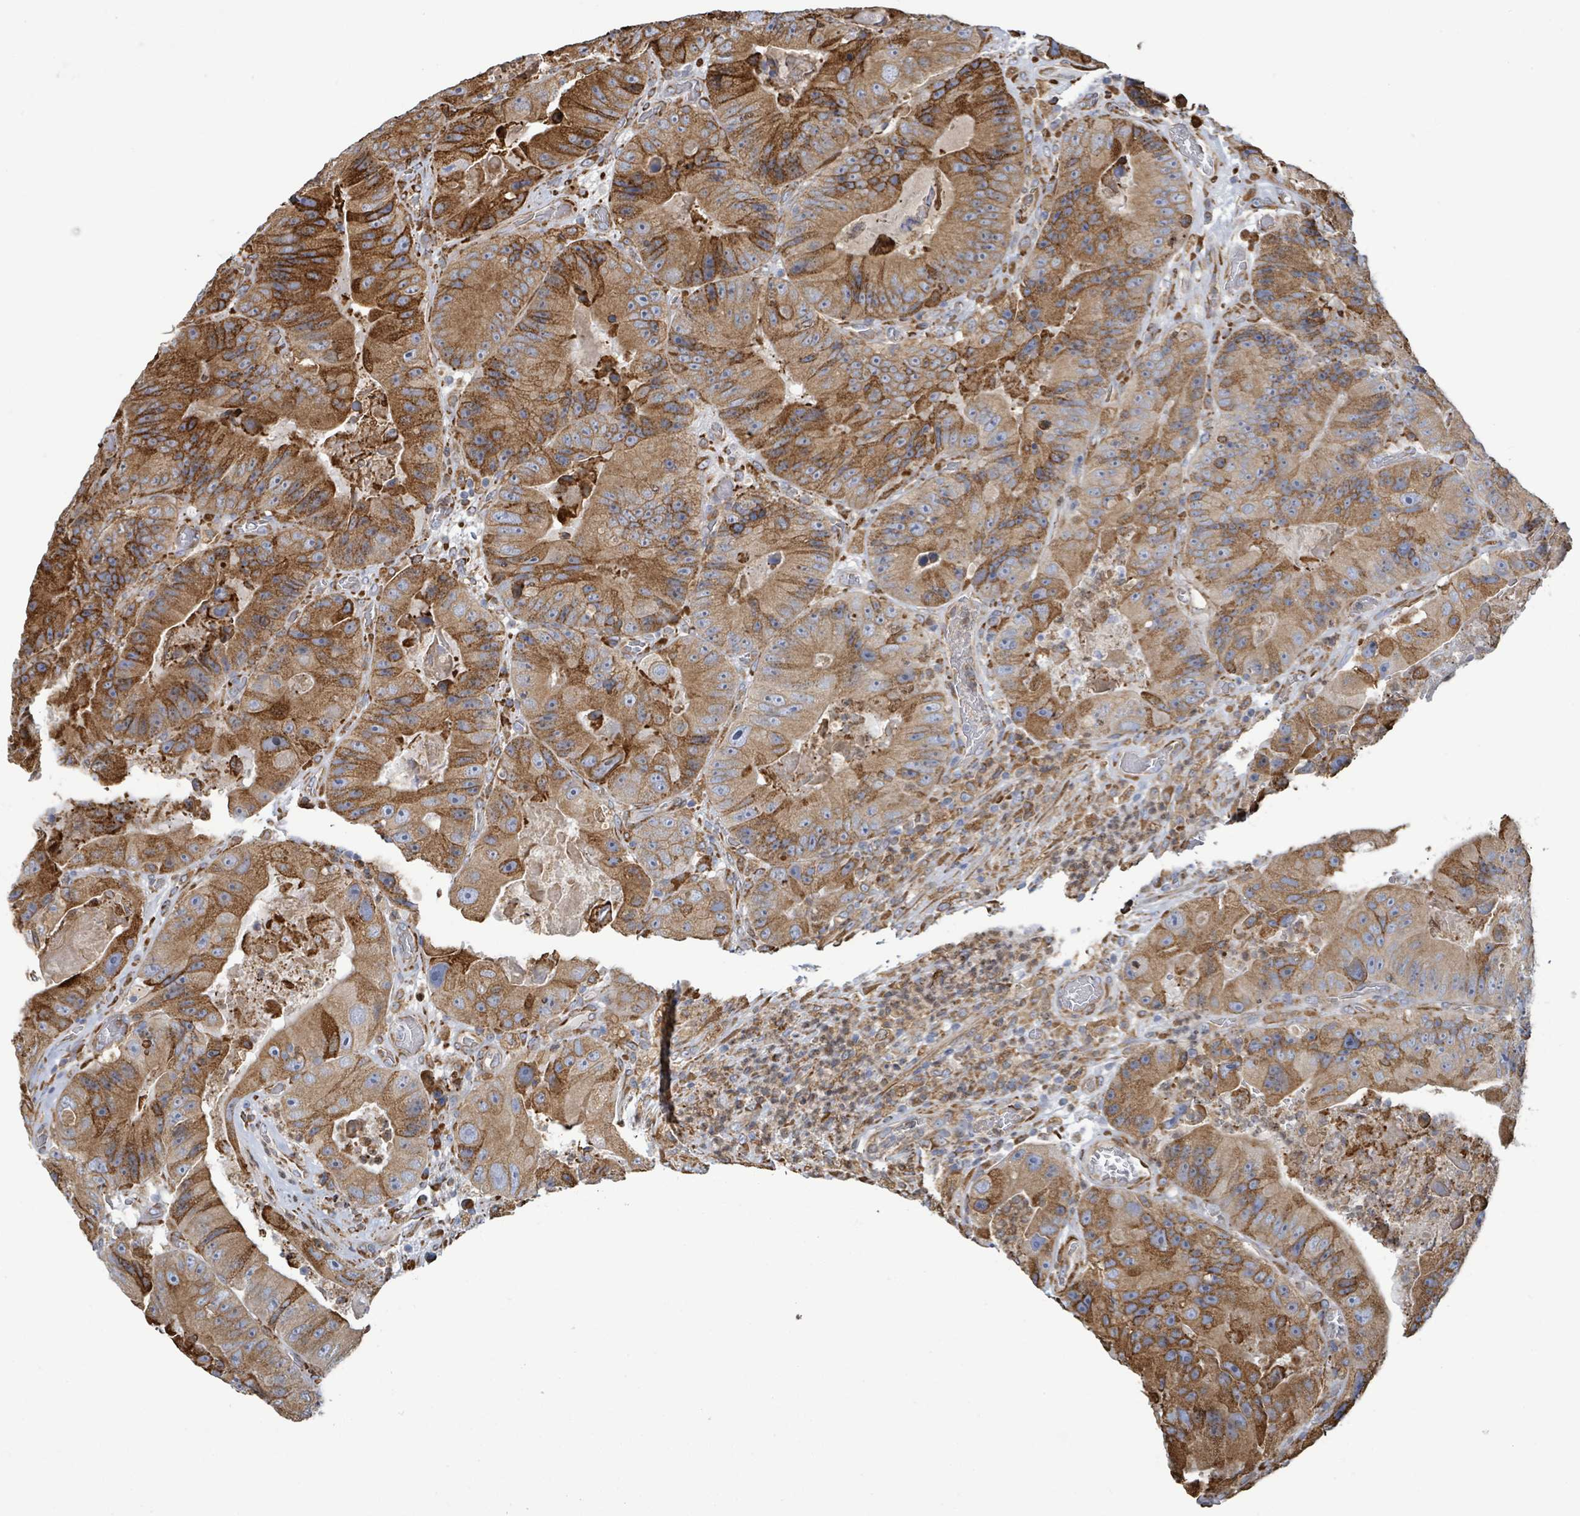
{"staining": {"intensity": "strong", "quantity": ">75%", "location": "cytoplasmic/membranous"}, "tissue": "colorectal cancer", "cell_type": "Tumor cells", "image_type": "cancer", "snomed": [{"axis": "morphology", "description": "Adenocarcinoma, NOS"}, {"axis": "topography", "description": "Colon"}], "caption": "Immunohistochemical staining of human adenocarcinoma (colorectal) reveals high levels of strong cytoplasmic/membranous protein expression in about >75% of tumor cells. (DAB IHC with brightfield microscopy, high magnification).", "gene": "RFPL4A", "patient": {"sex": "female", "age": 86}}